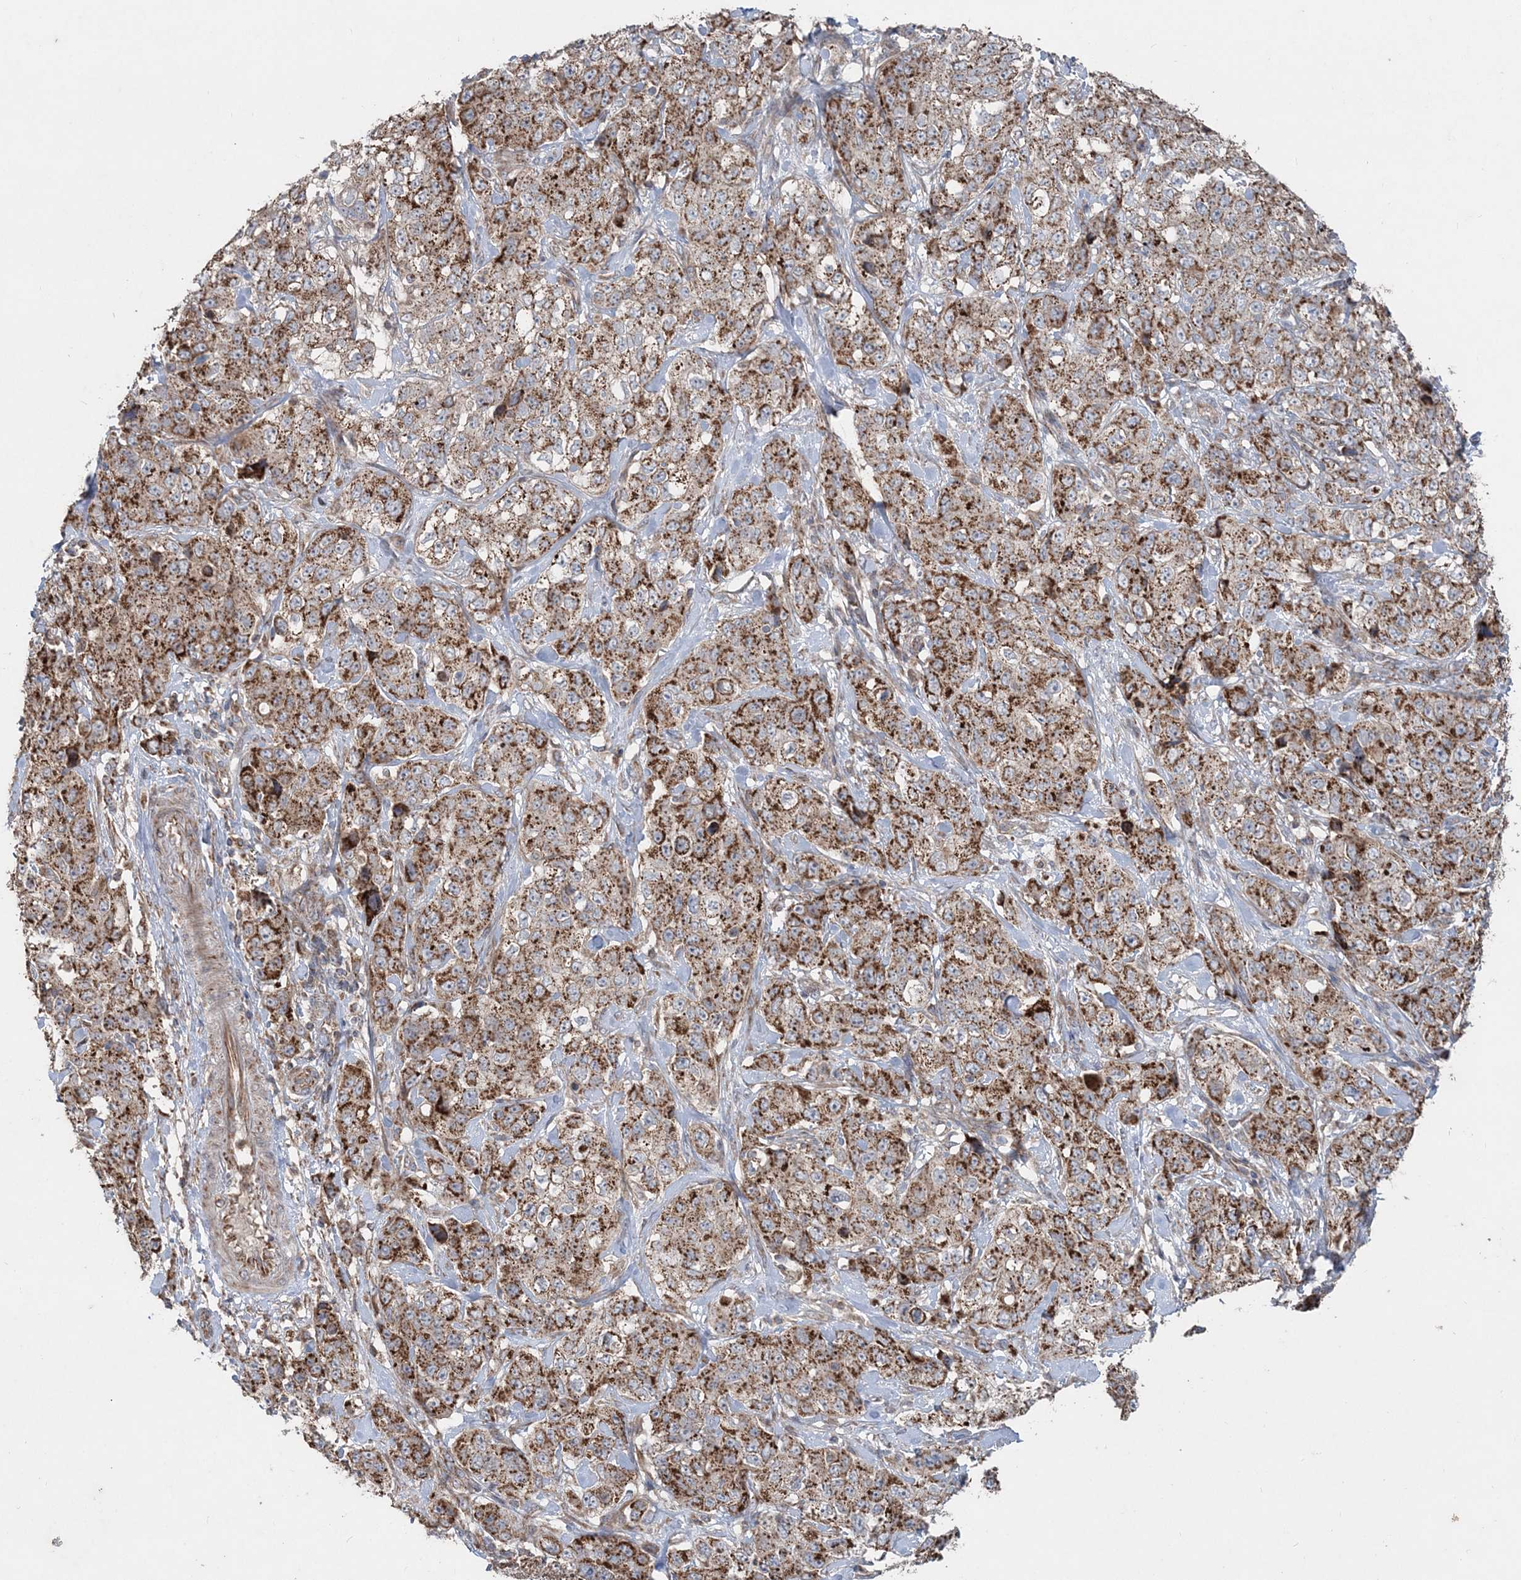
{"staining": {"intensity": "strong", "quantity": ">75%", "location": "cytoplasmic/membranous"}, "tissue": "stomach cancer", "cell_type": "Tumor cells", "image_type": "cancer", "snomed": [{"axis": "morphology", "description": "Adenocarcinoma, NOS"}, {"axis": "topography", "description": "Stomach"}], "caption": "A micrograph showing strong cytoplasmic/membranous staining in approximately >75% of tumor cells in adenocarcinoma (stomach), as visualized by brown immunohistochemical staining.", "gene": "LRPPRC", "patient": {"sex": "male", "age": 48}}